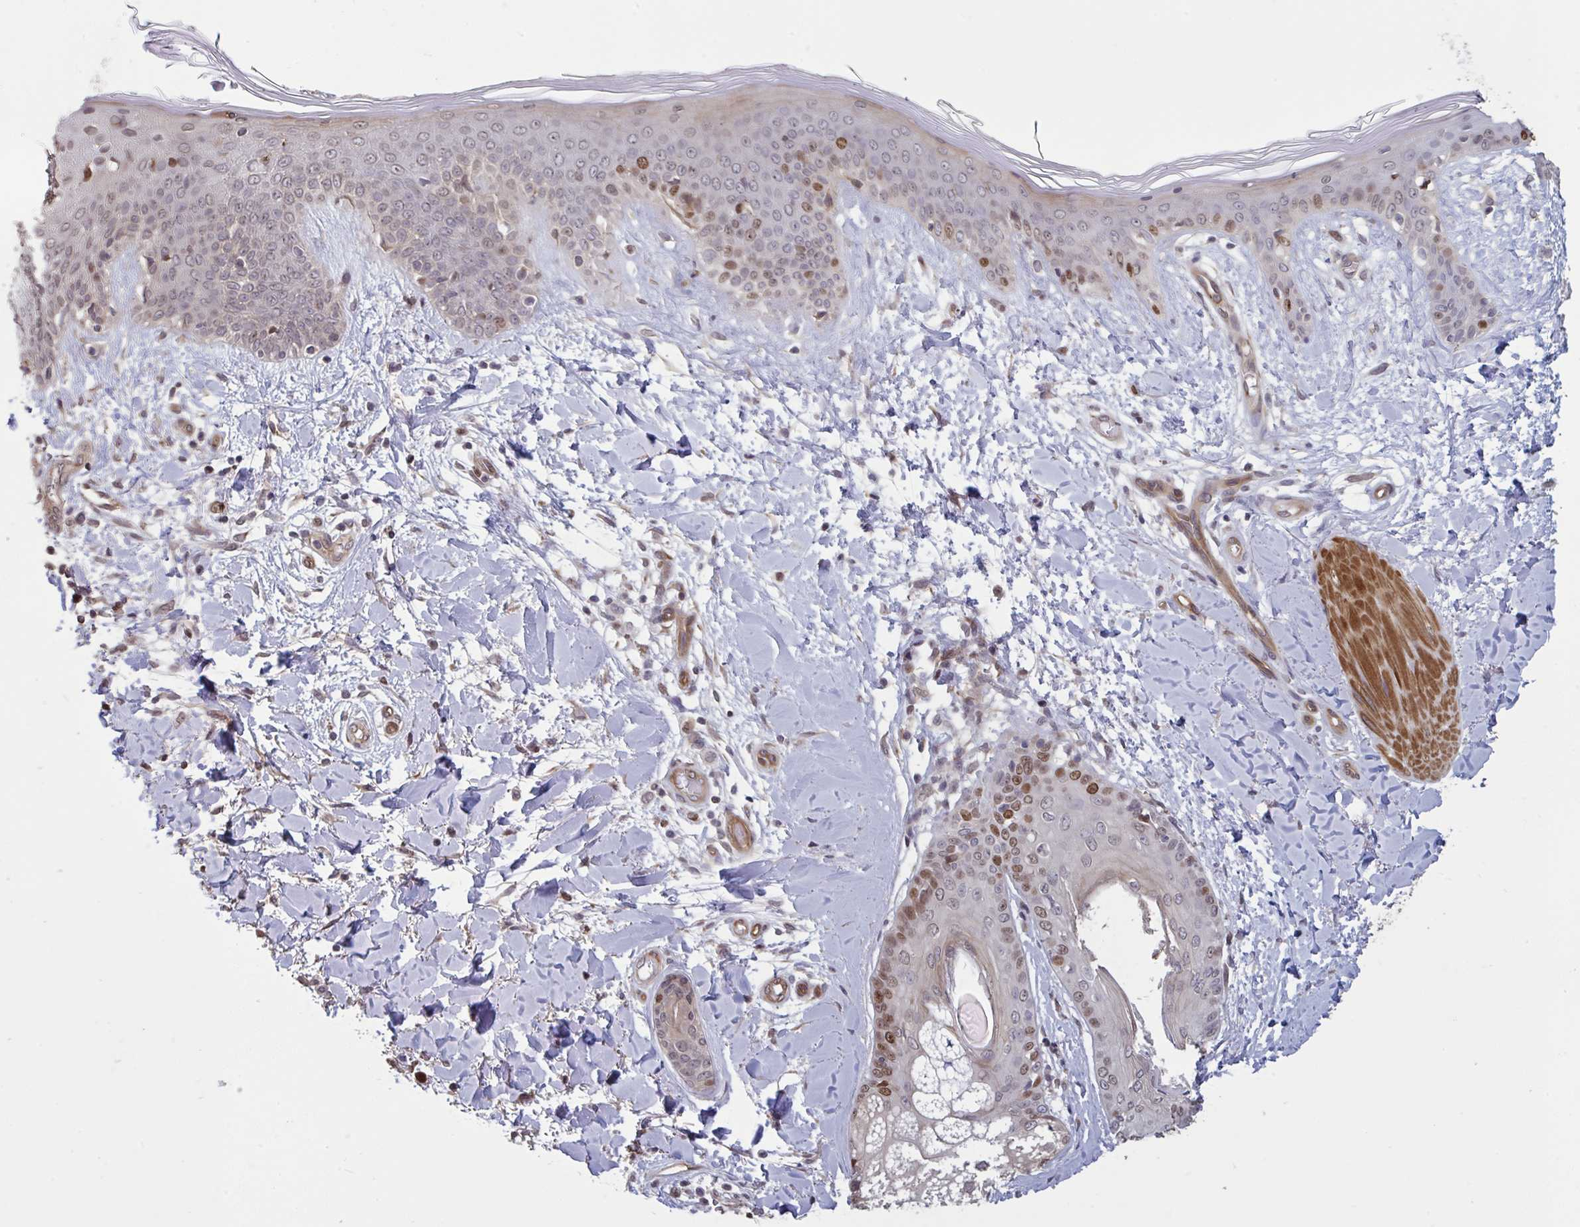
{"staining": {"intensity": "negative", "quantity": "none", "location": "none"}, "tissue": "skin", "cell_type": "Fibroblasts", "image_type": "normal", "snomed": [{"axis": "morphology", "description": "Normal tissue, NOS"}, {"axis": "topography", "description": "Skin"}], "caption": "Immunohistochemistry of unremarkable skin reveals no expression in fibroblasts. (Stains: DAB (3,3'-diaminobenzidine) immunohistochemistry with hematoxylin counter stain, Microscopy: brightfield microscopy at high magnification).", "gene": "IPO5", "patient": {"sex": "female", "age": 34}}